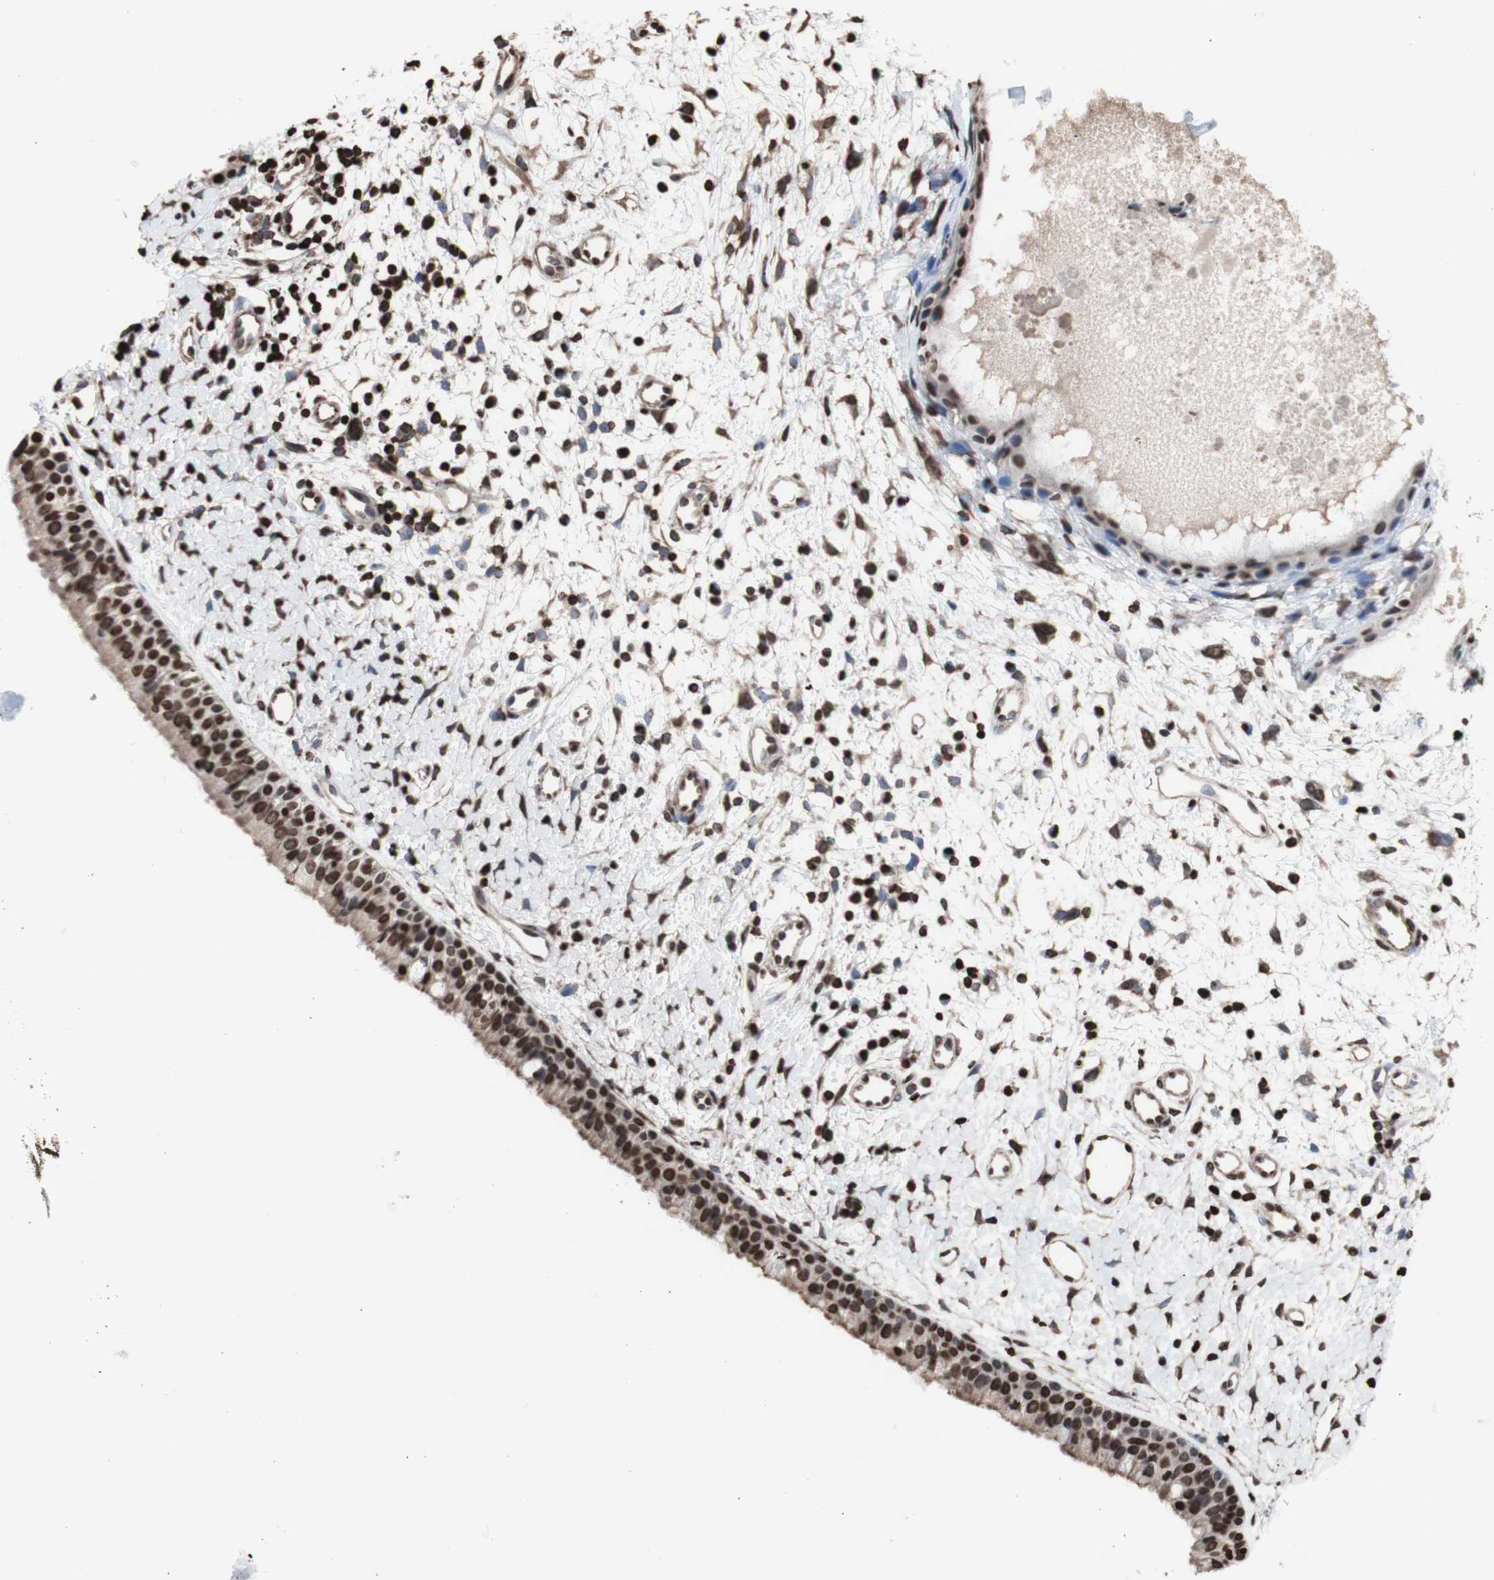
{"staining": {"intensity": "strong", "quantity": ">75%", "location": "nuclear"}, "tissue": "nasopharynx", "cell_type": "Respiratory epithelial cells", "image_type": "normal", "snomed": [{"axis": "morphology", "description": "Normal tissue, NOS"}, {"axis": "topography", "description": "Nasopharynx"}], "caption": "Protein staining of benign nasopharynx reveals strong nuclear positivity in about >75% of respiratory epithelial cells. (DAB = brown stain, brightfield microscopy at high magnification).", "gene": "SNAI2", "patient": {"sex": "male", "age": 22}}